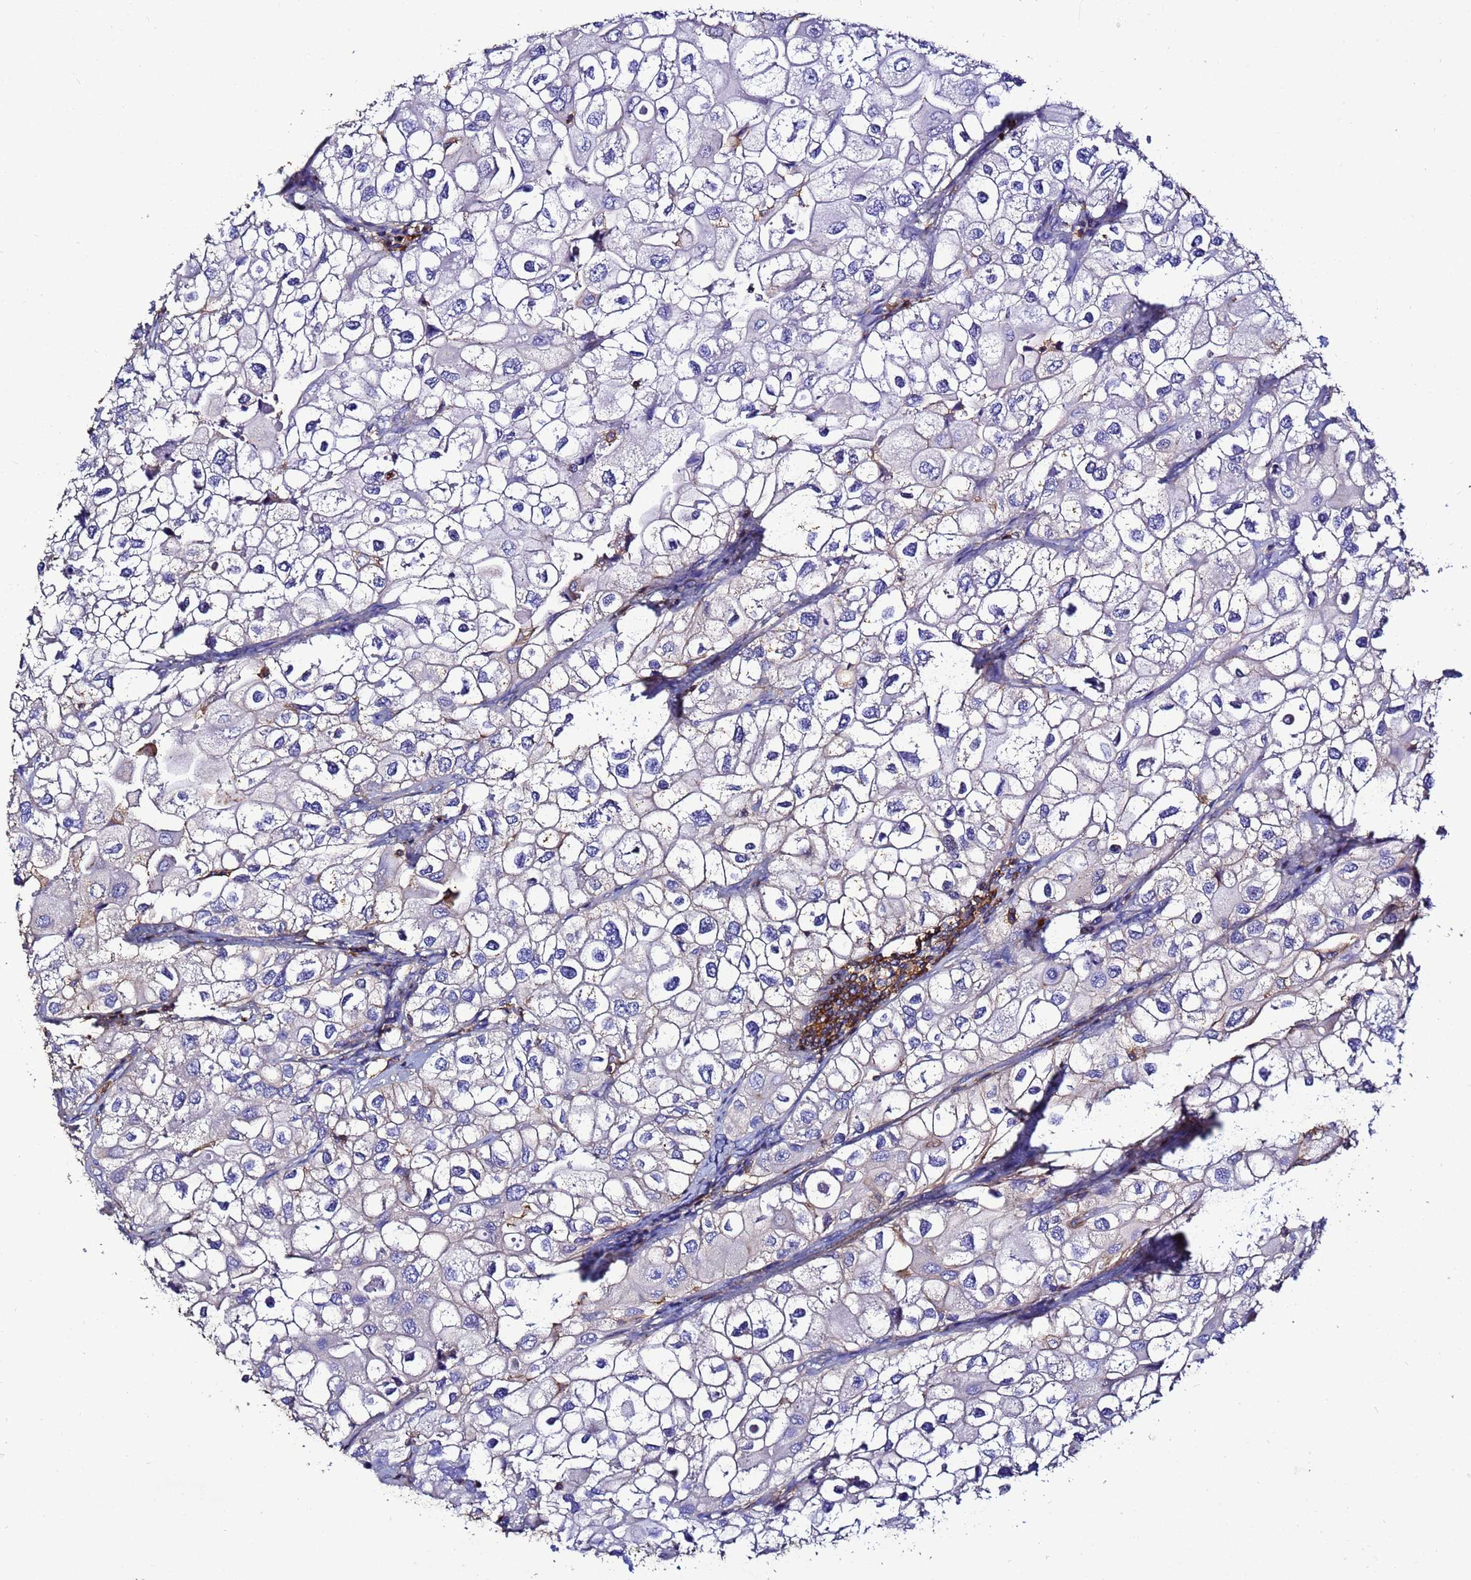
{"staining": {"intensity": "negative", "quantity": "none", "location": "none"}, "tissue": "urothelial cancer", "cell_type": "Tumor cells", "image_type": "cancer", "snomed": [{"axis": "morphology", "description": "Urothelial carcinoma, High grade"}, {"axis": "topography", "description": "Urinary bladder"}], "caption": "An IHC histopathology image of urothelial cancer is shown. There is no staining in tumor cells of urothelial cancer.", "gene": "ACTB", "patient": {"sex": "male", "age": 64}}